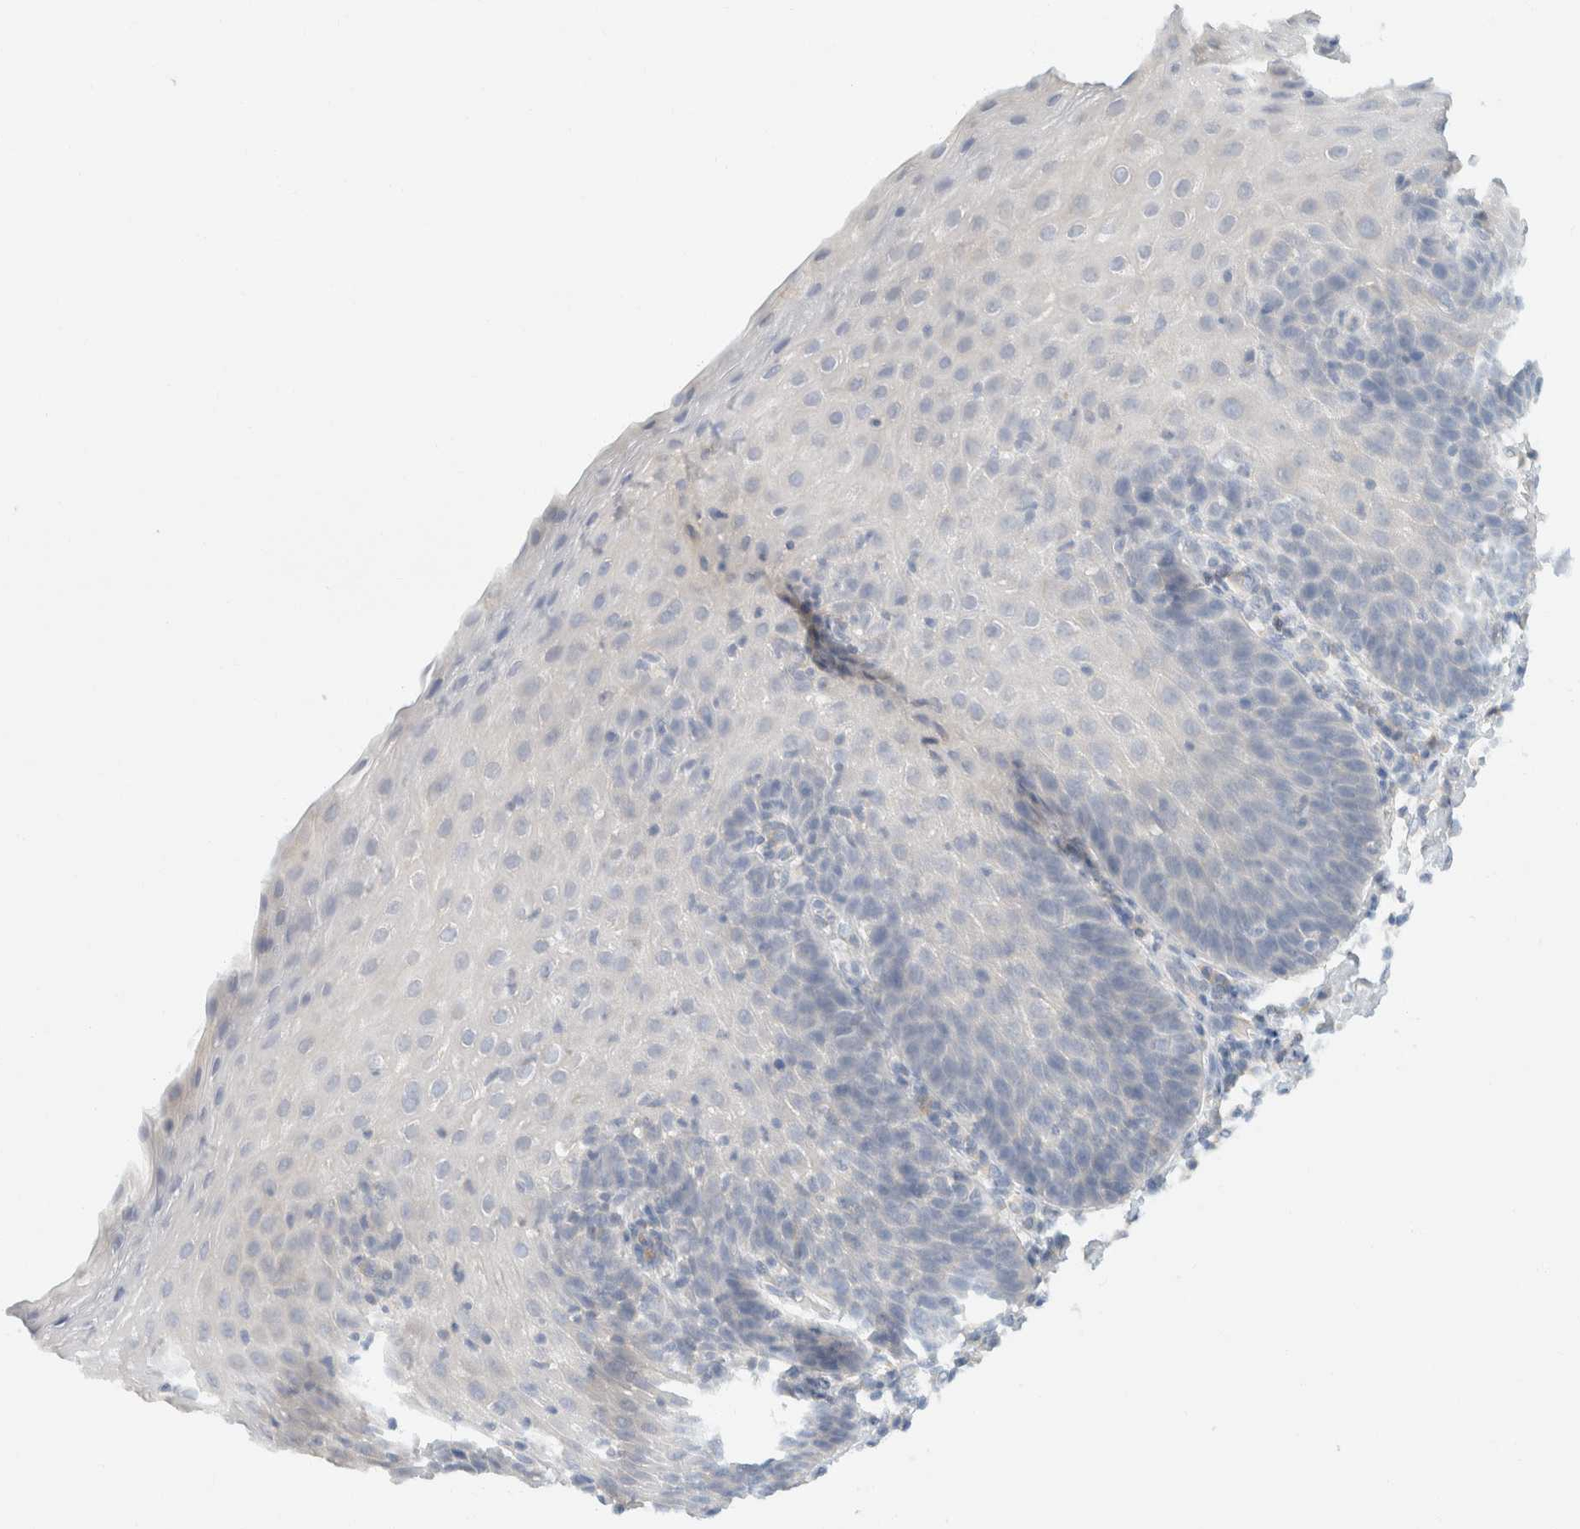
{"staining": {"intensity": "negative", "quantity": "none", "location": "none"}, "tissue": "esophagus", "cell_type": "Squamous epithelial cells", "image_type": "normal", "snomed": [{"axis": "morphology", "description": "Normal tissue, NOS"}, {"axis": "topography", "description": "Esophagus"}], "caption": "Immunohistochemical staining of normal human esophagus exhibits no significant staining in squamous epithelial cells. (Immunohistochemistry, brightfield microscopy, high magnification).", "gene": "SH3GLB2", "patient": {"sex": "female", "age": 61}}